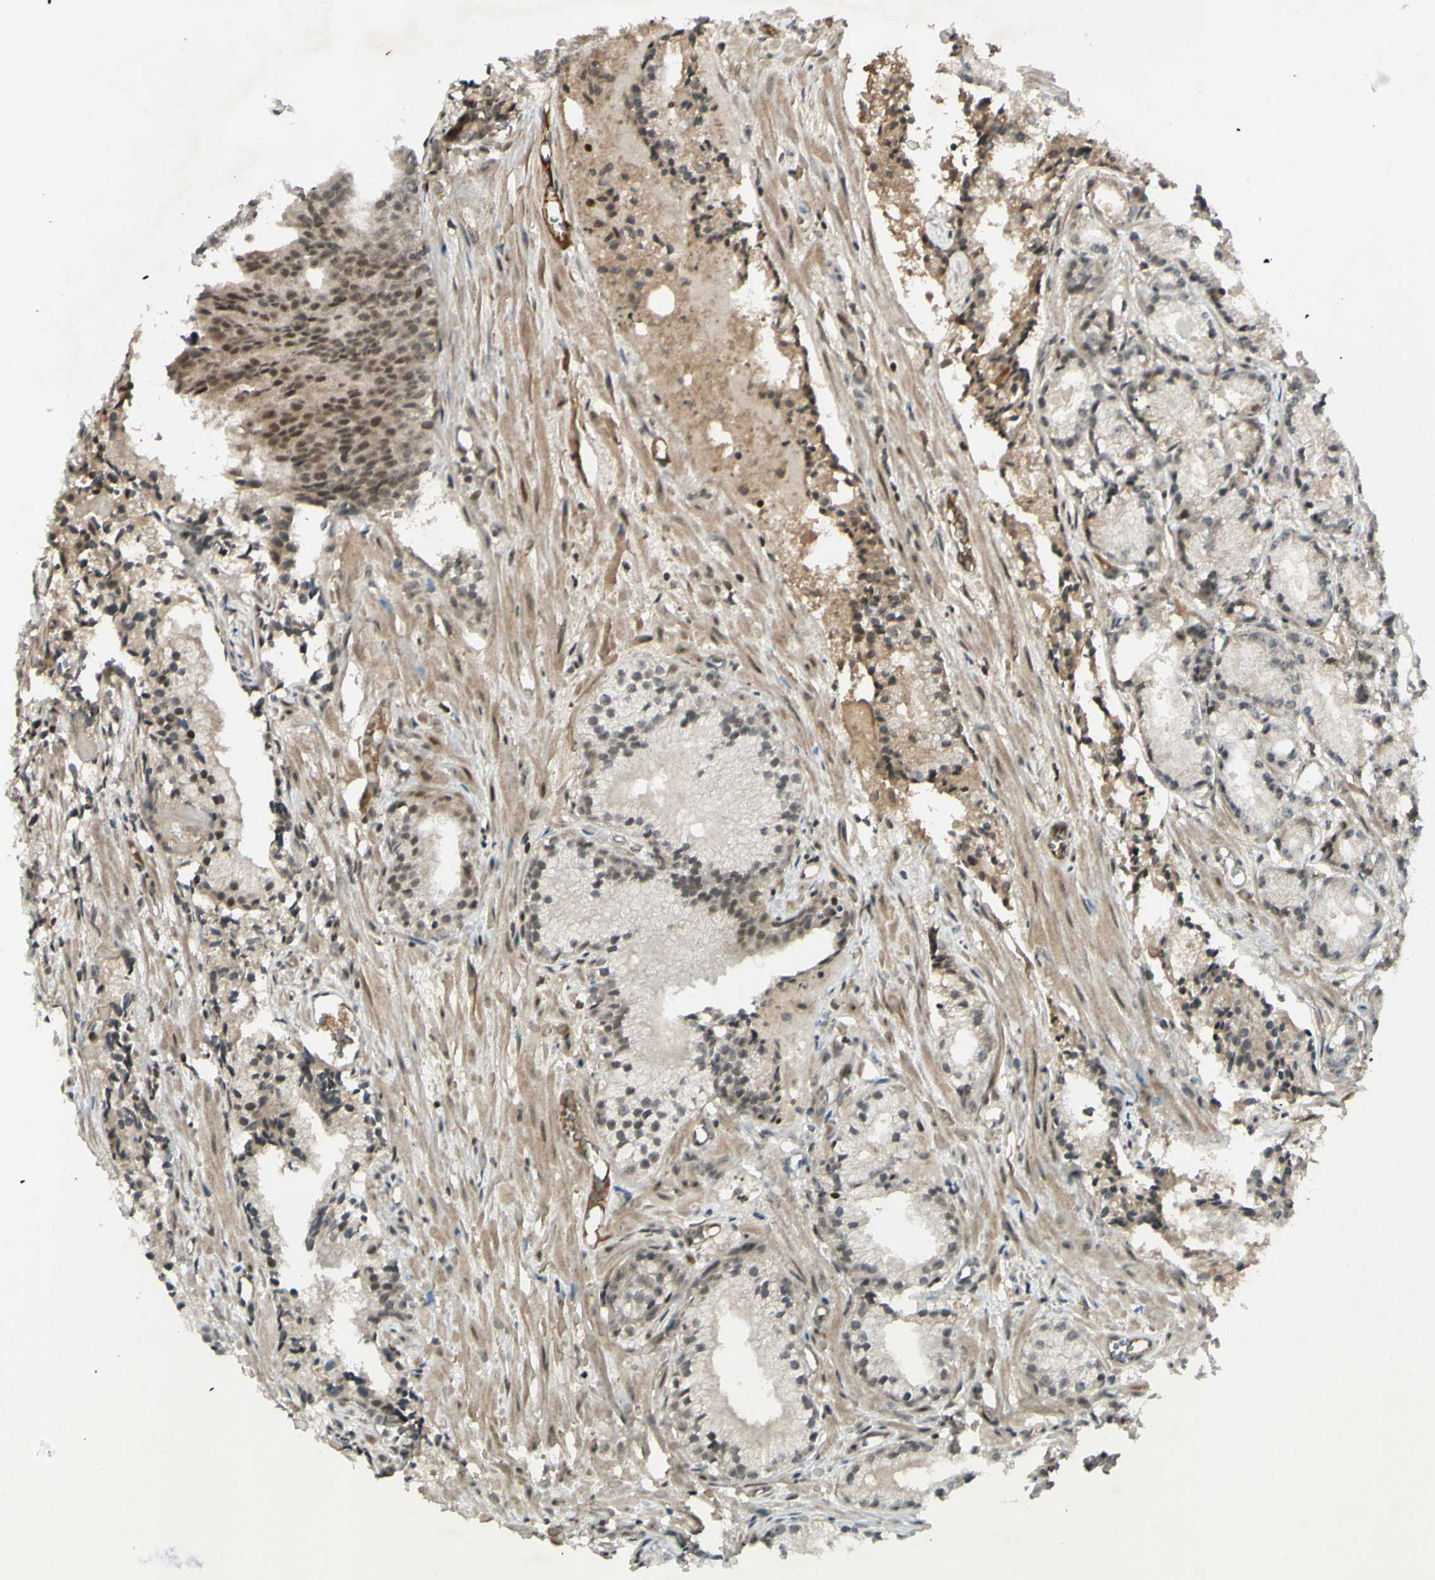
{"staining": {"intensity": "weak", "quantity": "25%-75%", "location": "cytoplasmic/membranous,nuclear"}, "tissue": "prostate cancer", "cell_type": "Tumor cells", "image_type": "cancer", "snomed": [{"axis": "morphology", "description": "Adenocarcinoma, Low grade"}, {"axis": "topography", "description": "Prostate"}], "caption": "This histopathology image shows immunohistochemistry (IHC) staining of human prostate cancer, with low weak cytoplasmic/membranous and nuclear expression in approximately 25%-75% of tumor cells.", "gene": "SNW1", "patient": {"sex": "male", "age": 72}}